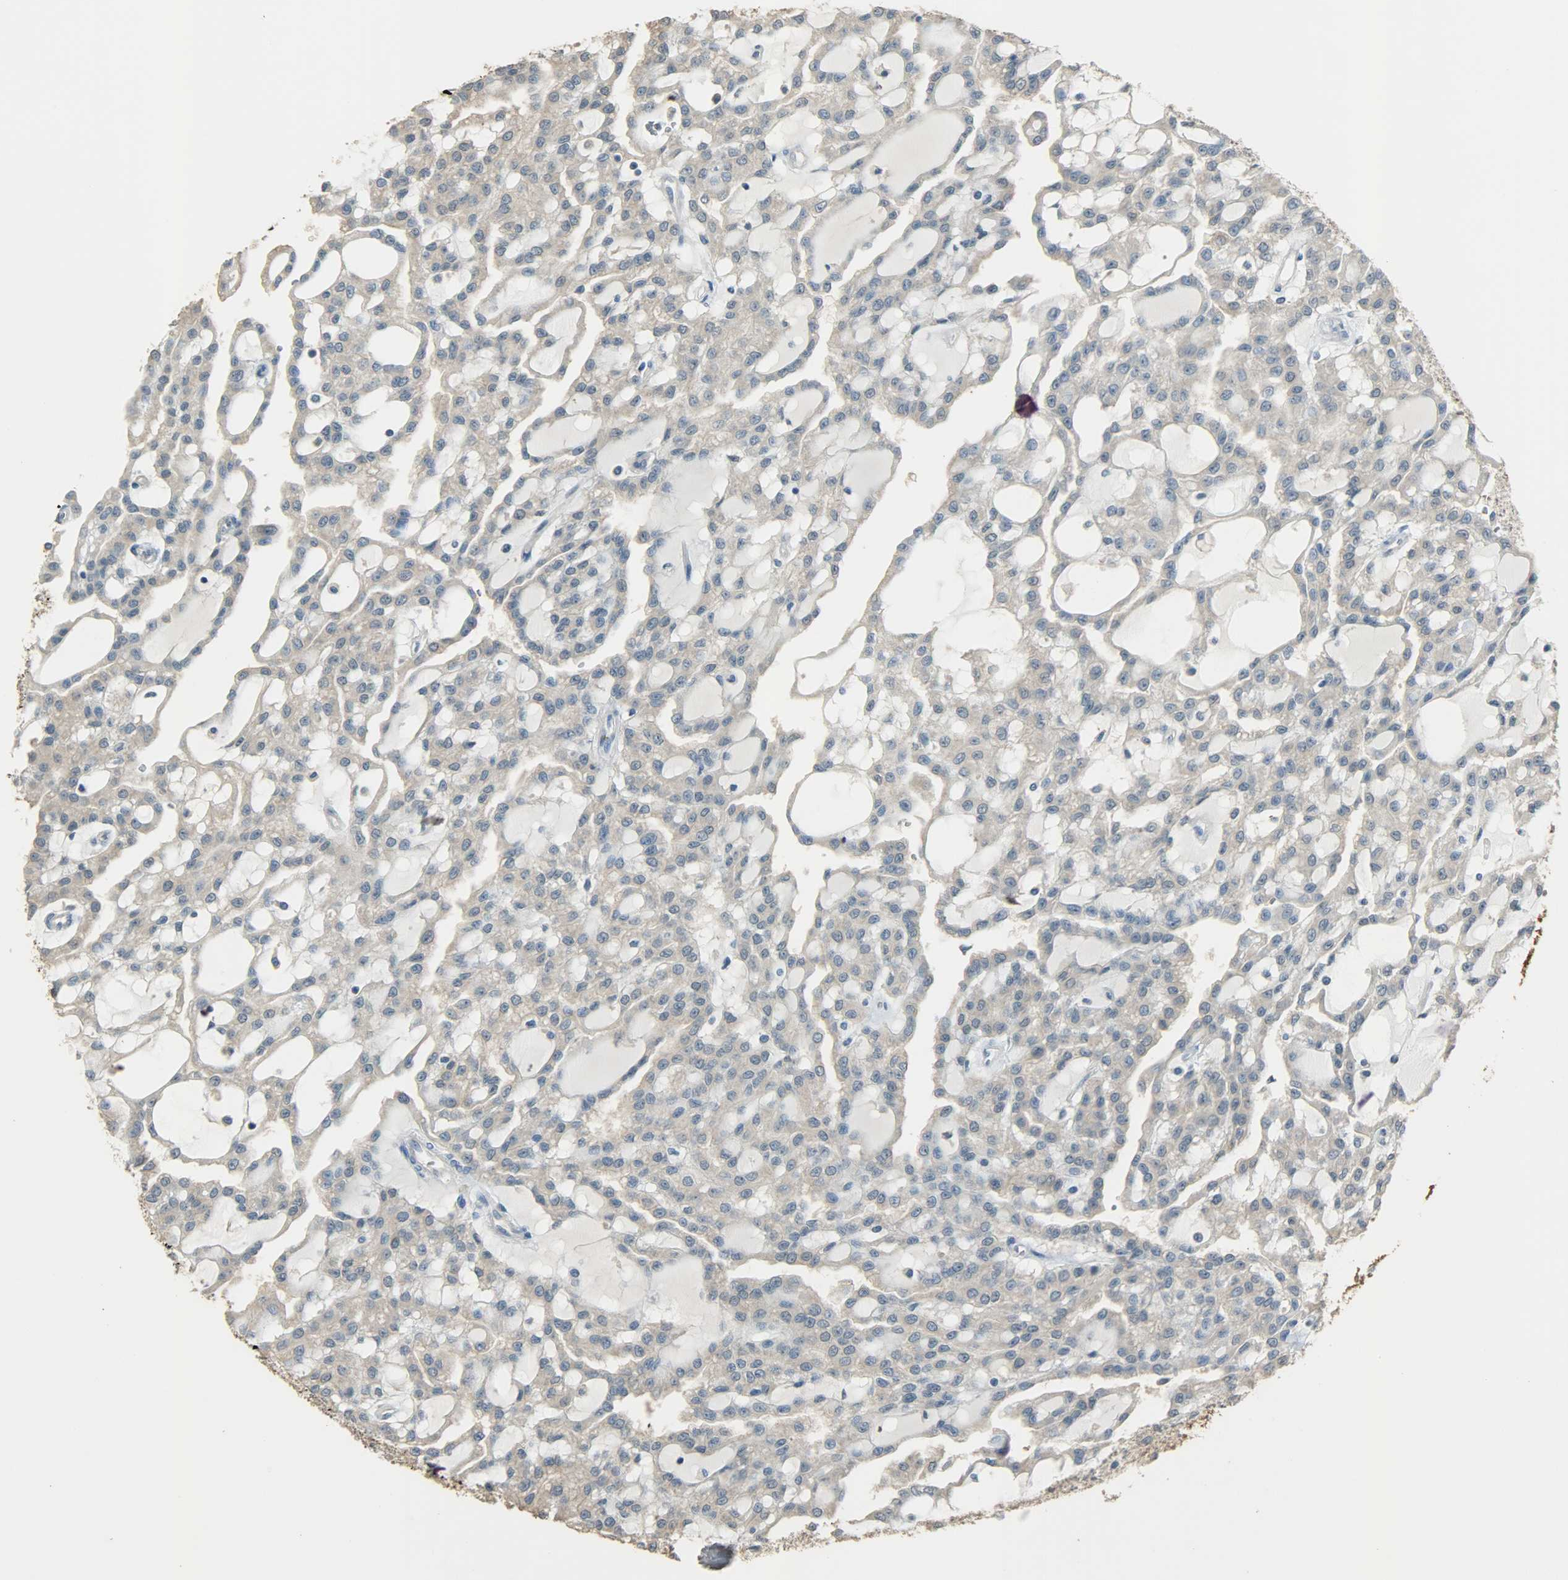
{"staining": {"intensity": "negative", "quantity": "none", "location": "none"}, "tissue": "renal cancer", "cell_type": "Tumor cells", "image_type": "cancer", "snomed": [{"axis": "morphology", "description": "Adenocarcinoma, NOS"}, {"axis": "topography", "description": "Kidney"}], "caption": "The IHC image has no significant staining in tumor cells of renal cancer tissue.", "gene": "PRMT5", "patient": {"sex": "male", "age": 63}}